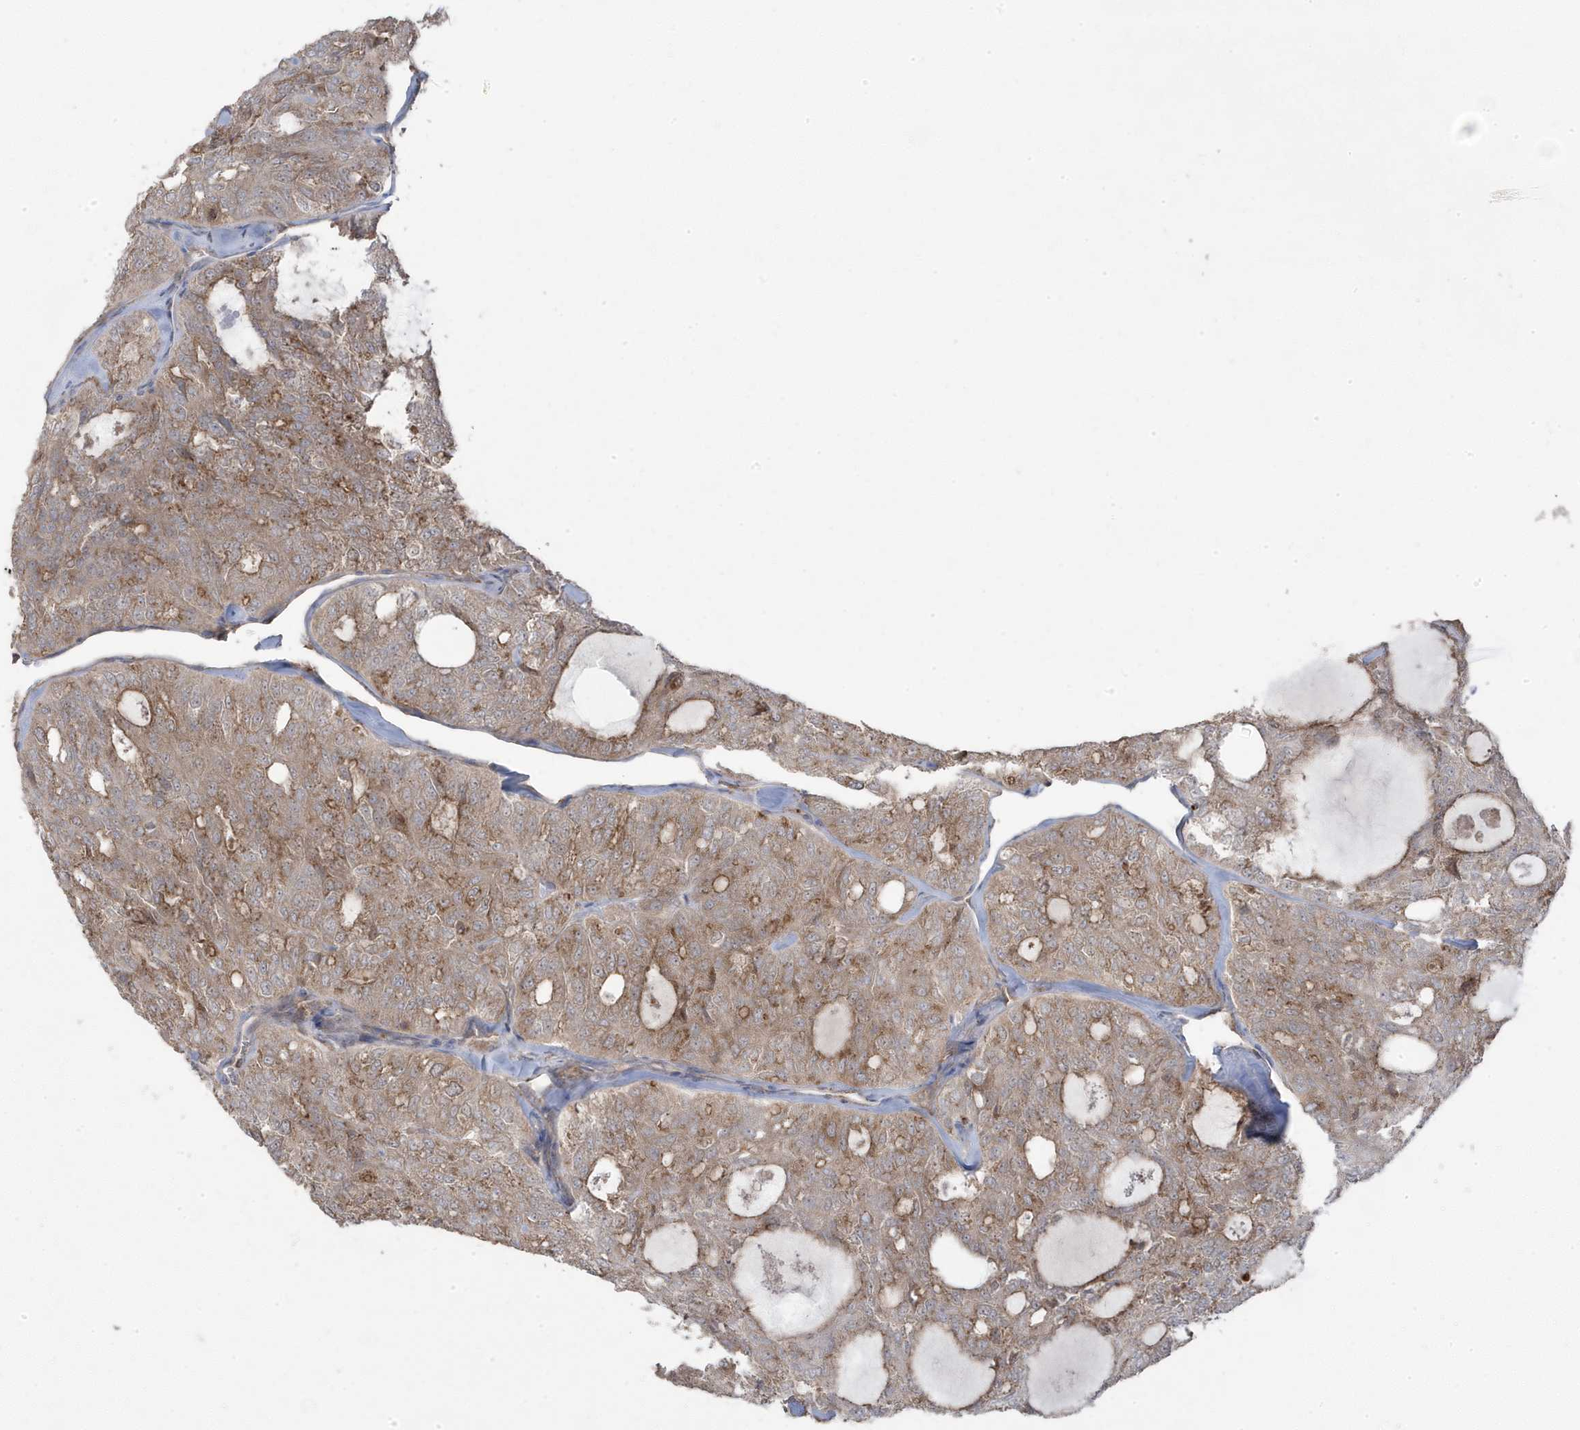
{"staining": {"intensity": "moderate", "quantity": "25%-75%", "location": "cytoplasmic/membranous"}, "tissue": "thyroid cancer", "cell_type": "Tumor cells", "image_type": "cancer", "snomed": [{"axis": "morphology", "description": "Follicular adenoma carcinoma, NOS"}, {"axis": "topography", "description": "Thyroid gland"}], "caption": "The histopathology image exhibits immunohistochemical staining of thyroid cancer. There is moderate cytoplasmic/membranous positivity is seen in about 25%-75% of tumor cells. The staining is performed using DAB brown chromogen to label protein expression. The nuclei are counter-stained blue using hematoxylin.", "gene": "CETN3", "patient": {"sex": "male", "age": 75}}